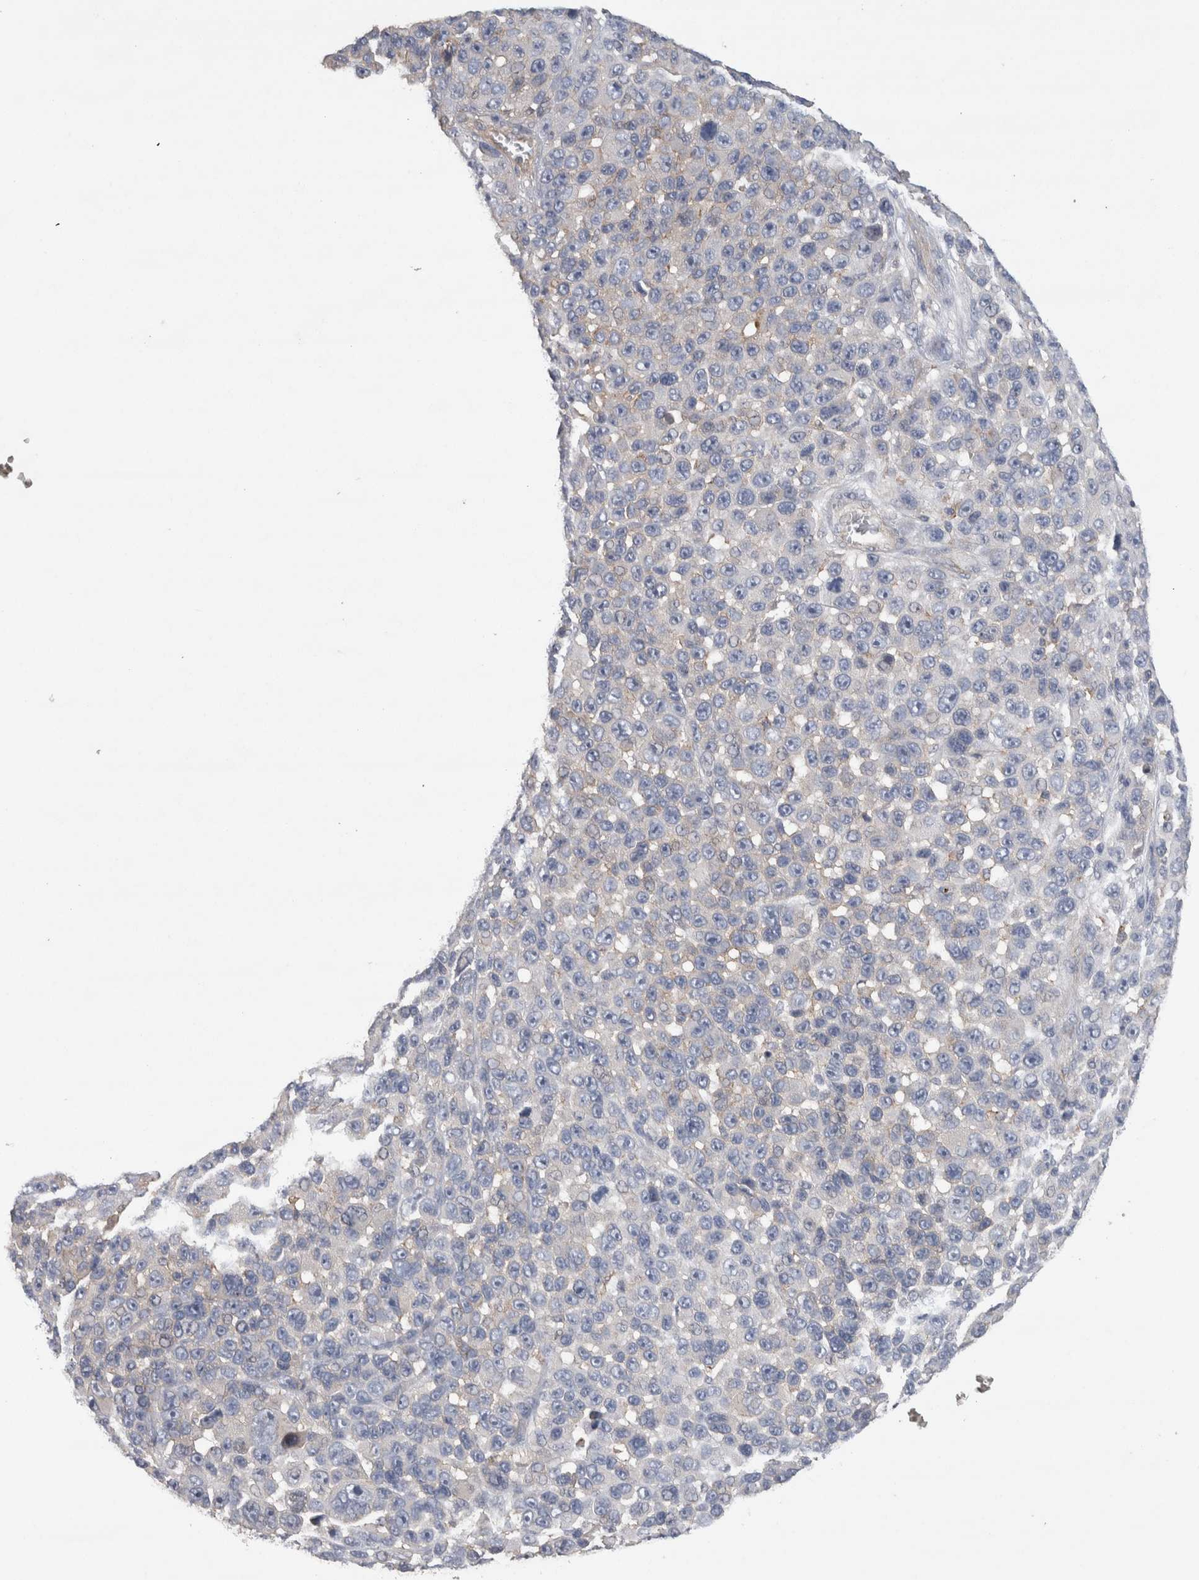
{"staining": {"intensity": "weak", "quantity": "25%-75%", "location": "cytoplasmic/membranous"}, "tissue": "melanoma", "cell_type": "Tumor cells", "image_type": "cancer", "snomed": [{"axis": "morphology", "description": "Malignant melanoma, NOS"}, {"axis": "topography", "description": "Skin"}], "caption": "Brown immunohistochemical staining in melanoma demonstrates weak cytoplasmic/membranous staining in approximately 25%-75% of tumor cells.", "gene": "GCNA", "patient": {"sex": "male", "age": 53}}